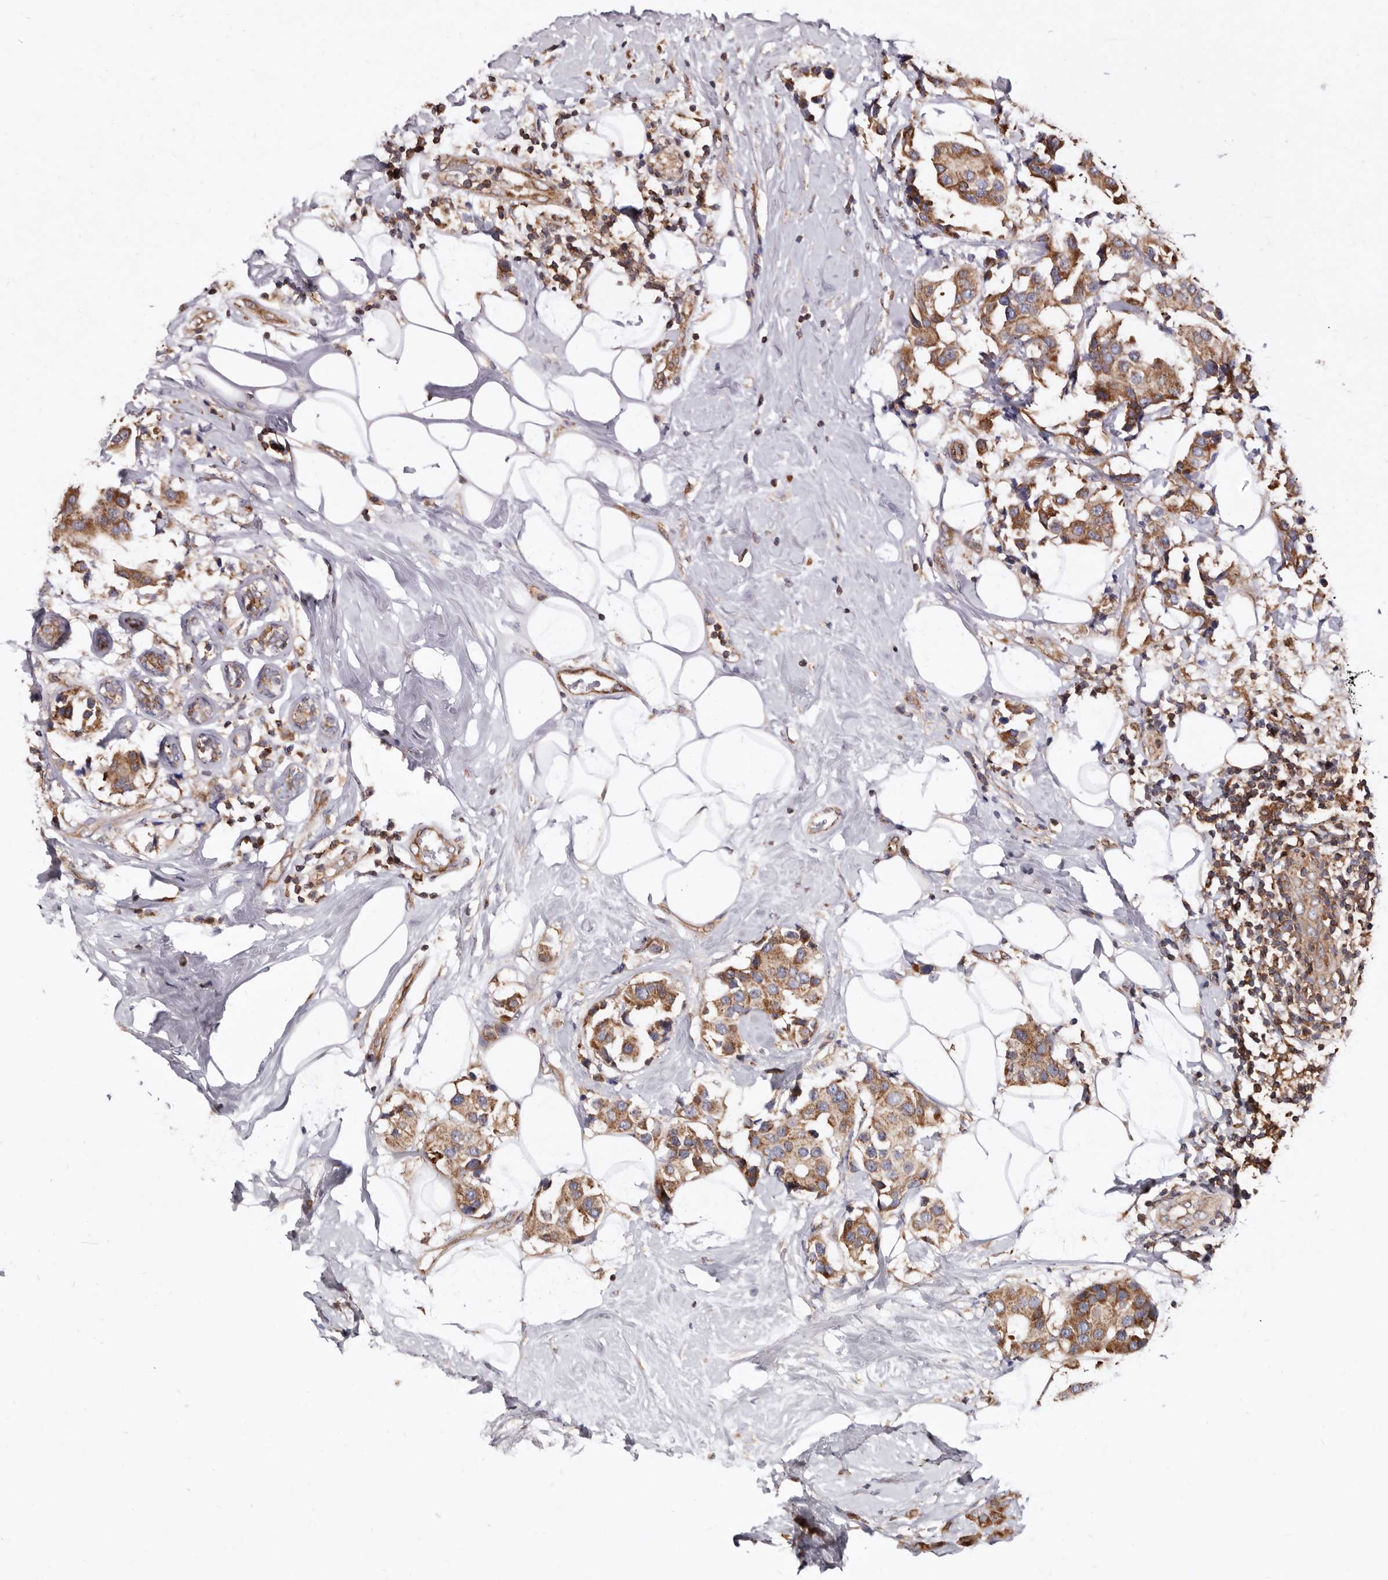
{"staining": {"intensity": "moderate", "quantity": ">75%", "location": "cytoplasmic/membranous"}, "tissue": "breast cancer", "cell_type": "Tumor cells", "image_type": "cancer", "snomed": [{"axis": "morphology", "description": "Normal tissue, NOS"}, {"axis": "morphology", "description": "Duct carcinoma"}, {"axis": "topography", "description": "Breast"}], "caption": "Human breast invasive ductal carcinoma stained with a protein marker shows moderate staining in tumor cells.", "gene": "COQ8B", "patient": {"sex": "female", "age": 39}}